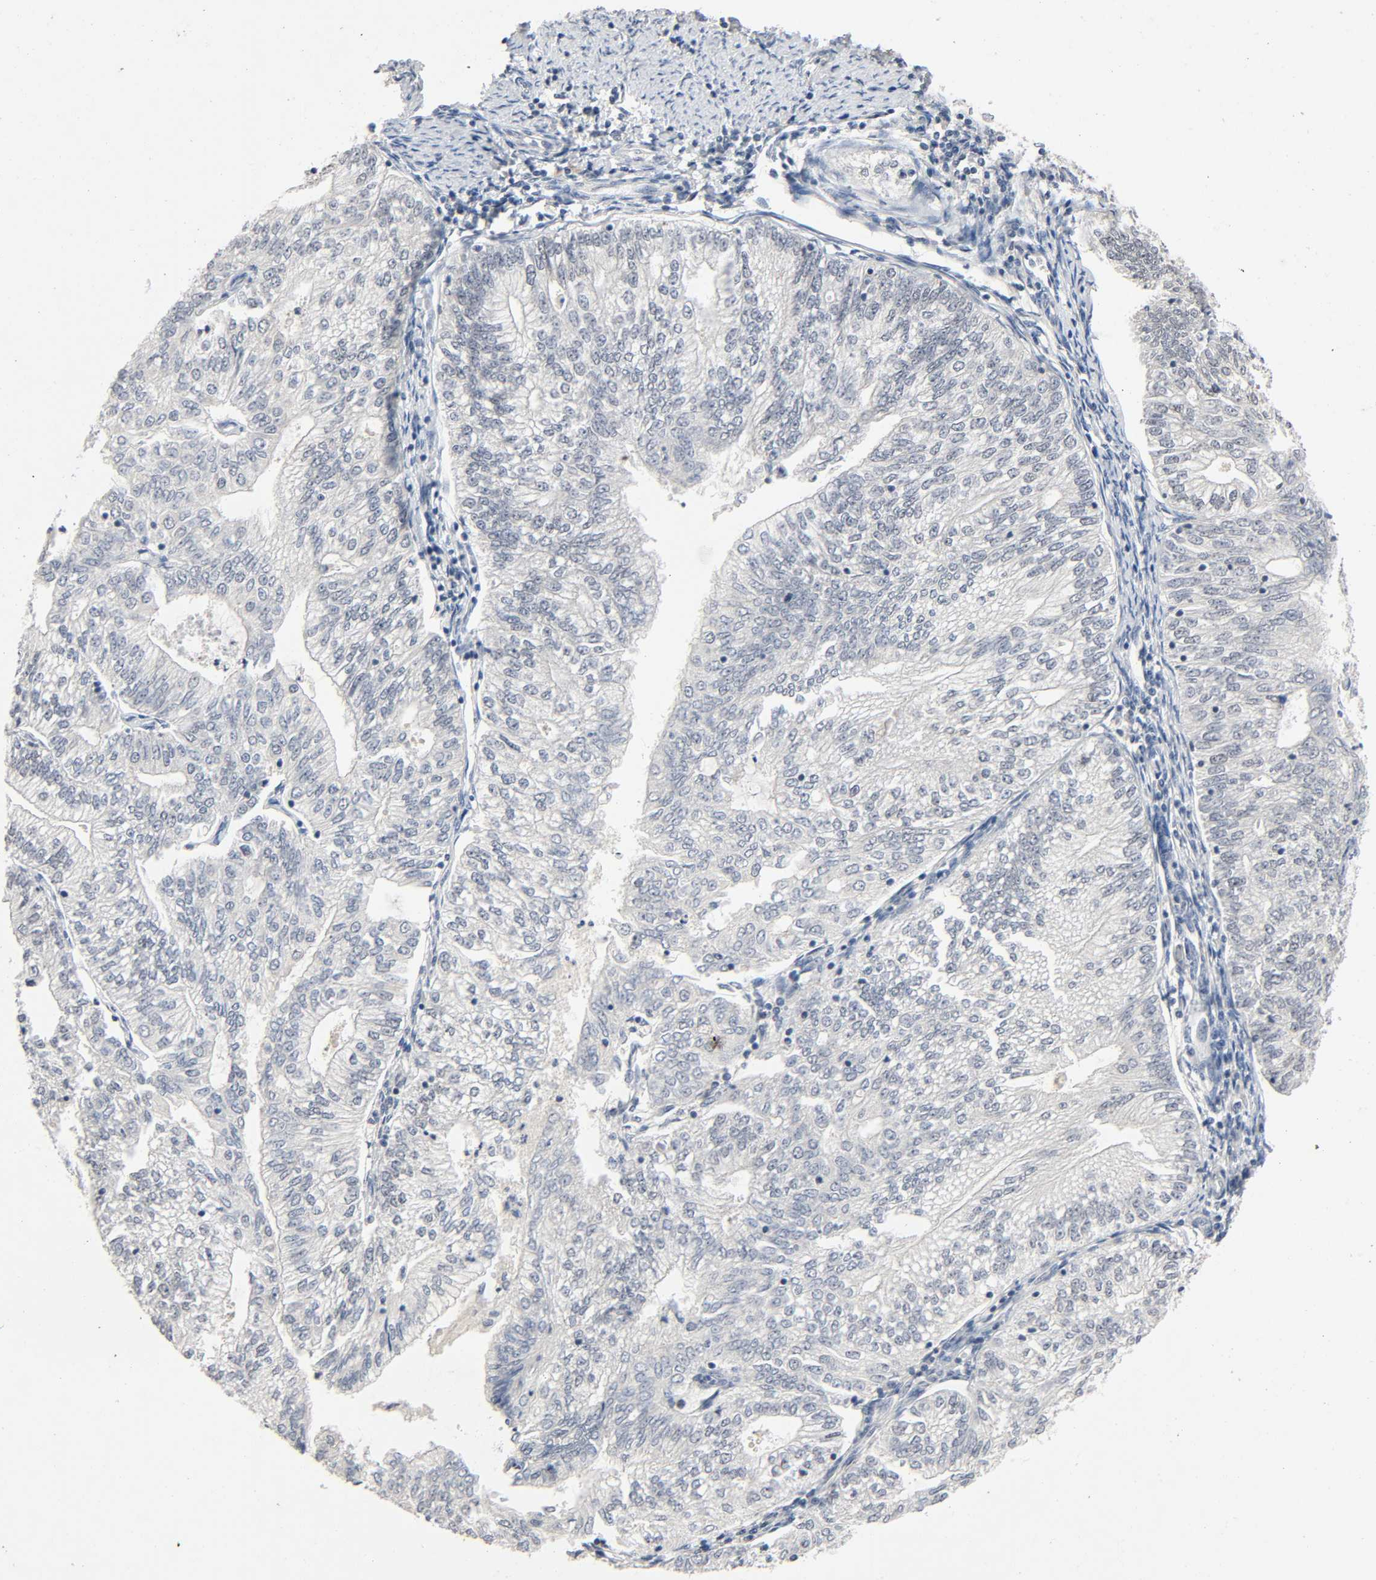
{"staining": {"intensity": "negative", "quantity": "none", "location": "none"}, "tissue": "endometrial cancer", "cell_type": "Tumor cells", "image_type": "cancer", "snomed": [{"axis": "morphology", "description": "Adenocarcinoma, NOS"}, {"axis": "topography", "description": "Endometrium"}], "caption": "Tumor cells show no significant protein expression in adenocarcinoma (endometrial).", "gene": "MAPKAPK5", "patient": {"sex": "female", "age": 69}}